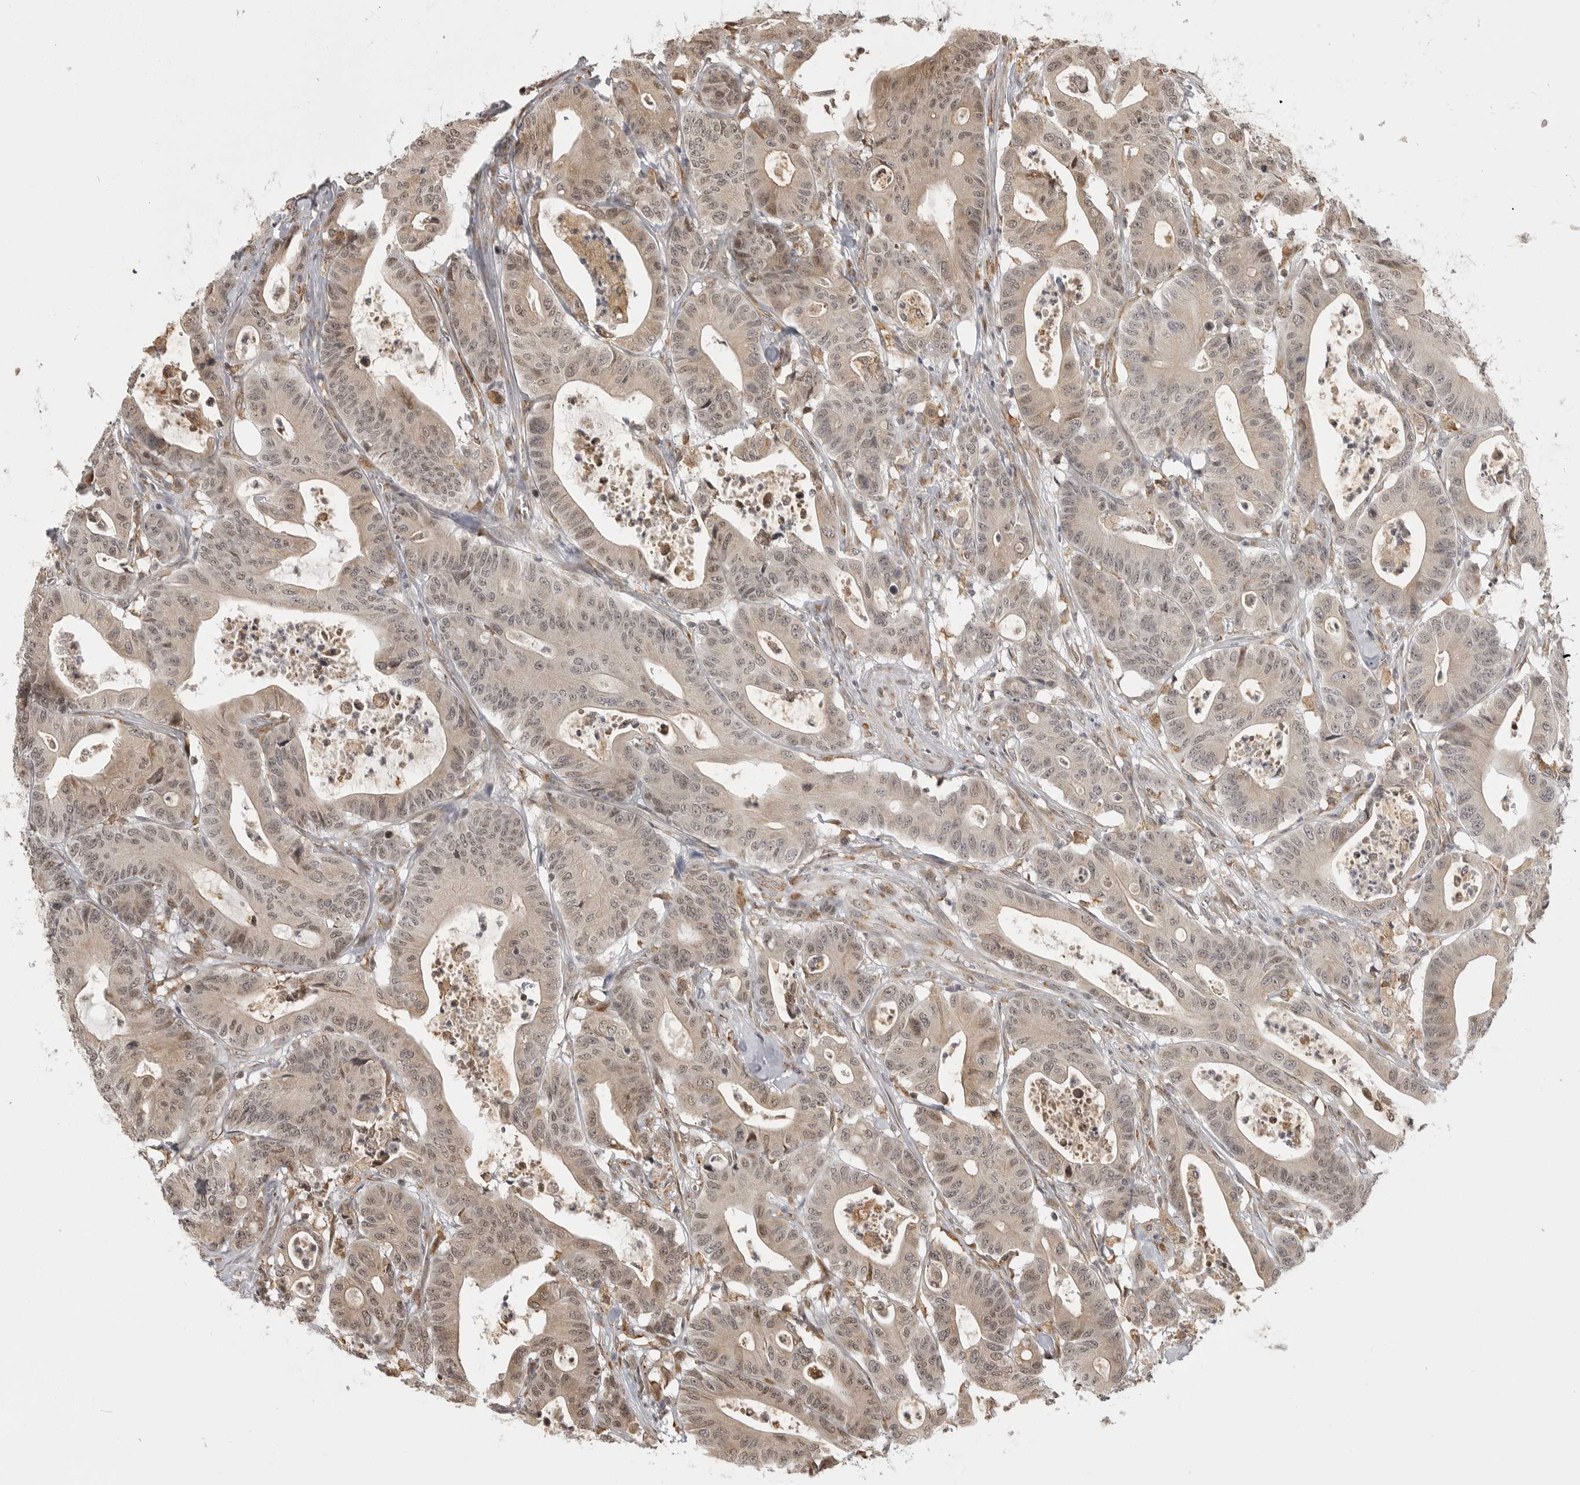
{"staining": {"intensity": "weak", "quantity": ">75%", "location": "cytoplasmic/membranous,nuclear"}, "tissue": "colorectal cancer", "cell_type": "Tumor cells", "image_type": "cancer", "snomed": [{"axis": "morphology", "description": "Adenocarcinoma, NOS"}, {"axis": "topography", "description": "Colon"}], "caption": "Tumor cells demonstrate low levels of weak cytoplasmic/membranous and nuclear positivity in approximately >75% of cells in adenocarcinoma (colorectal). (Brightfield microscopy of DAB IHC at high magnification).", "gene": "ISG20L2", "patient": {"sex": "female", "age": 84}}